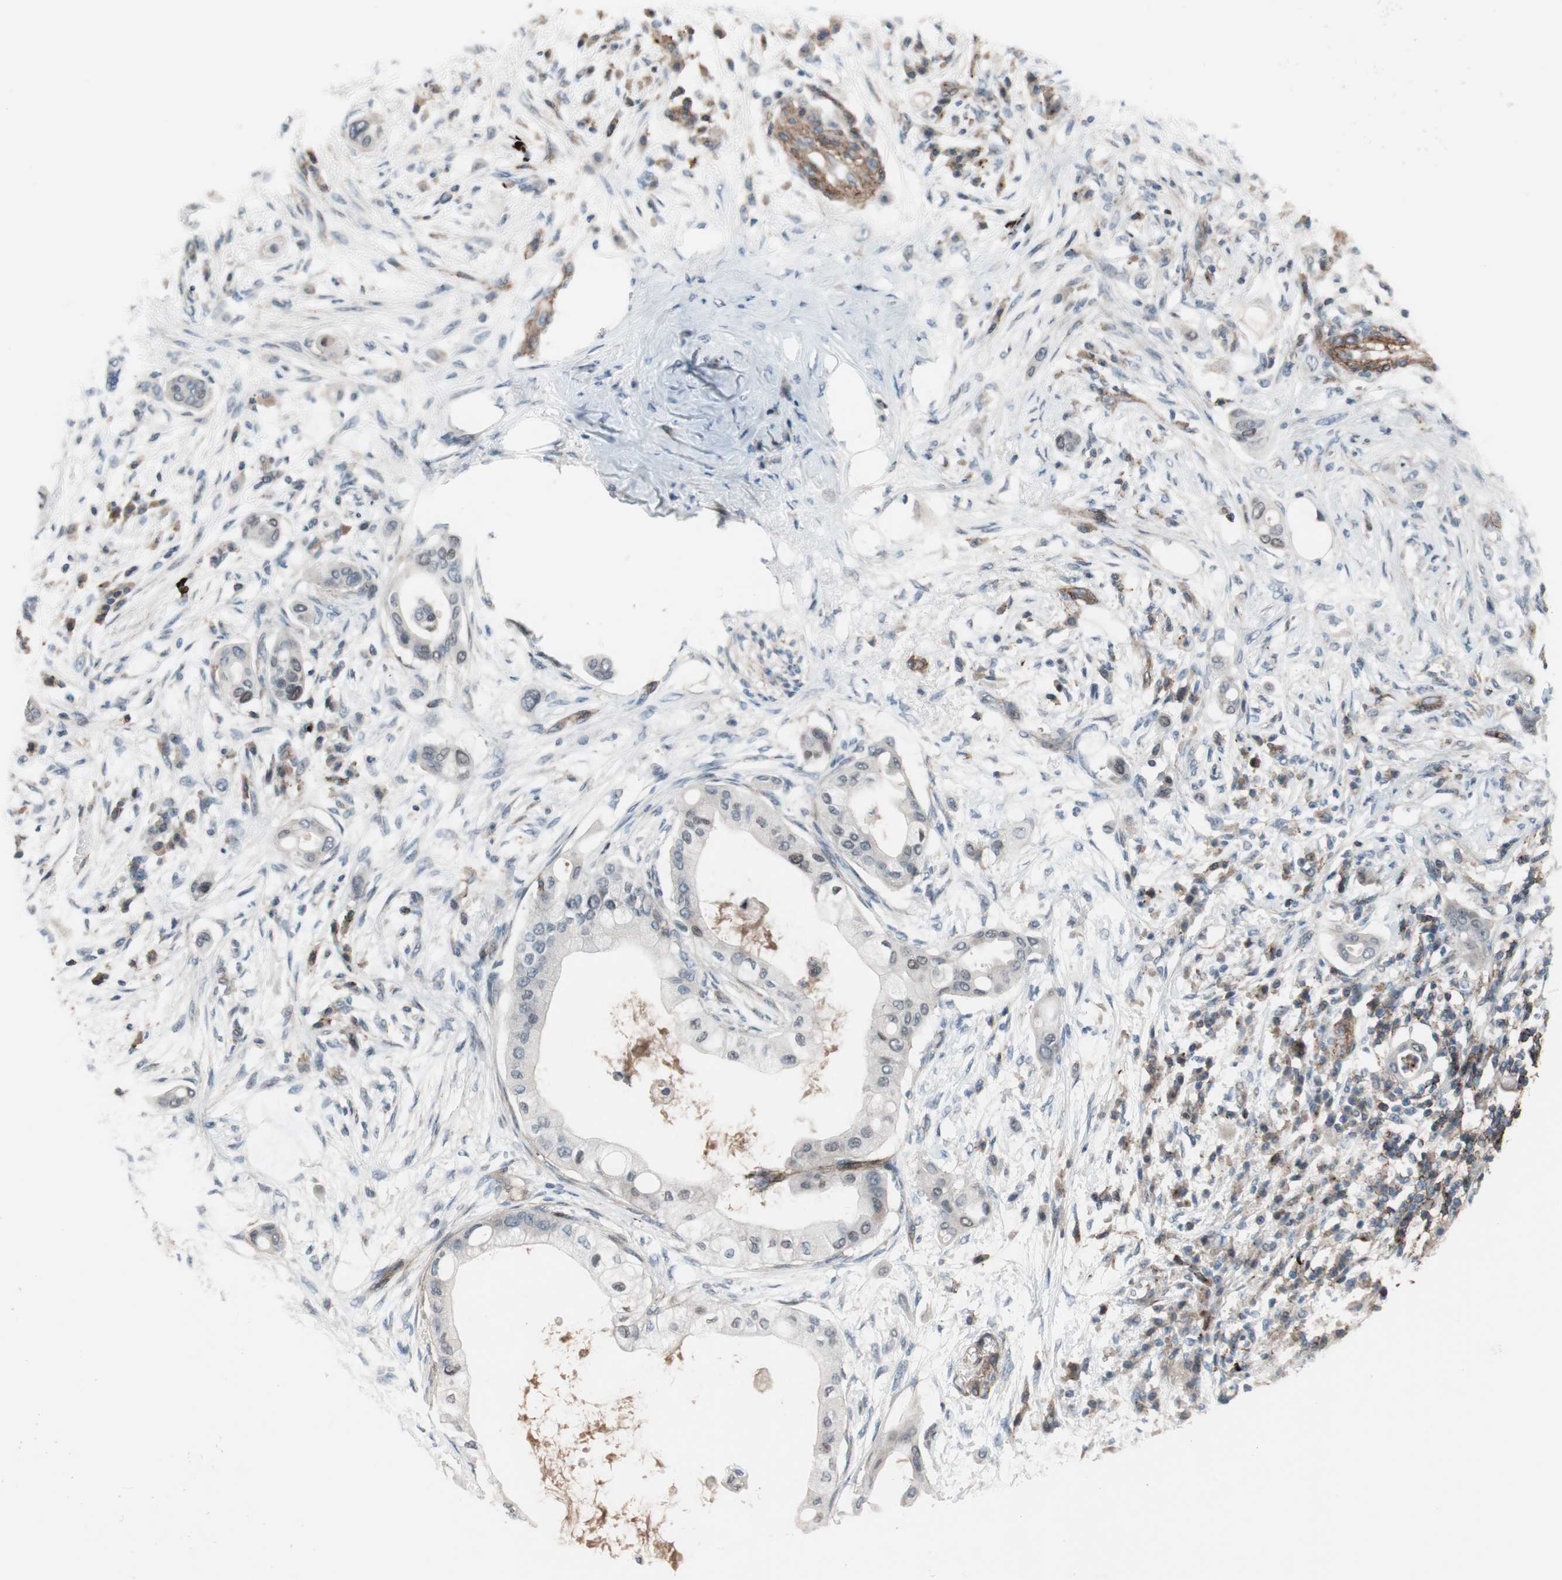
{"staining": {"intensity": "weak", "quantity": "<25%", "location": "nuclear"}, "tissue": "pancreatic cancer", "cell_type": "Tumor cells", "image_type": "cancer", "snomed": [{"axis": "morphology", "description": "Adenocarcinoma, NOS"}, {"axis": "morphology", "description": "Adenocarcinoma, metastatic, NOS"}, {"axis": "topography", "description": "Lymph node"}, {"axis": "topography", "description": "Pancreas"}, {"axis": "topography", "description": "Duodenum"}], "caption": "IHC histopathology image of neoplastic tissue: human adenocarcinoma (pancreatic) stained with DAB displays no significant protein expression in tumor cells.", "gene": "GRHL1", "patient": {"sex": "female", "age": 64}}